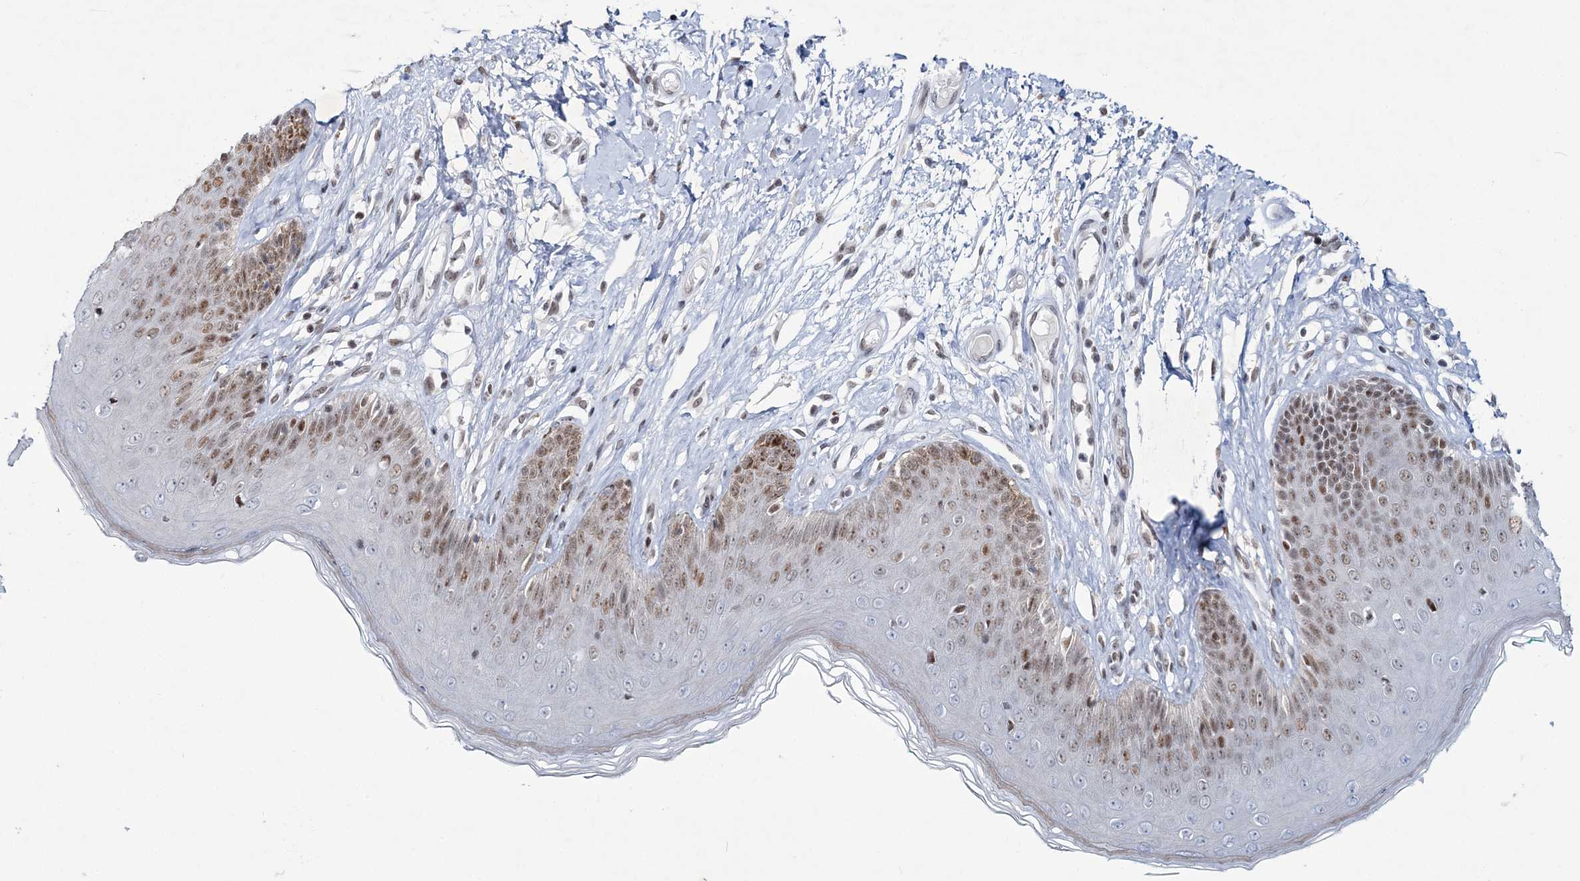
{"staining": {"intensity": "moderate", "quantity": "<25%", "location": "nuclear"}, "tissue": "skin", "cell_type": "Epidermal cells", "image_type": "normal", "snomed": [{"axis": "morphology", "description": "Normal tissue, NOS"}, {"axis": "morphology", "description": "Squamous cell carcinoma, NOS"}, {"axis": "topography", "description": "Vulva"}], "caption": "The immunohistochemical stain shows moderate nuclear positivity in epidermal cells of benign skin. (DAB IHC with brightfield microscopy, high magnification).", "gene": "LRRFIP2", "patient": {"sex": "female", "age": 85}}